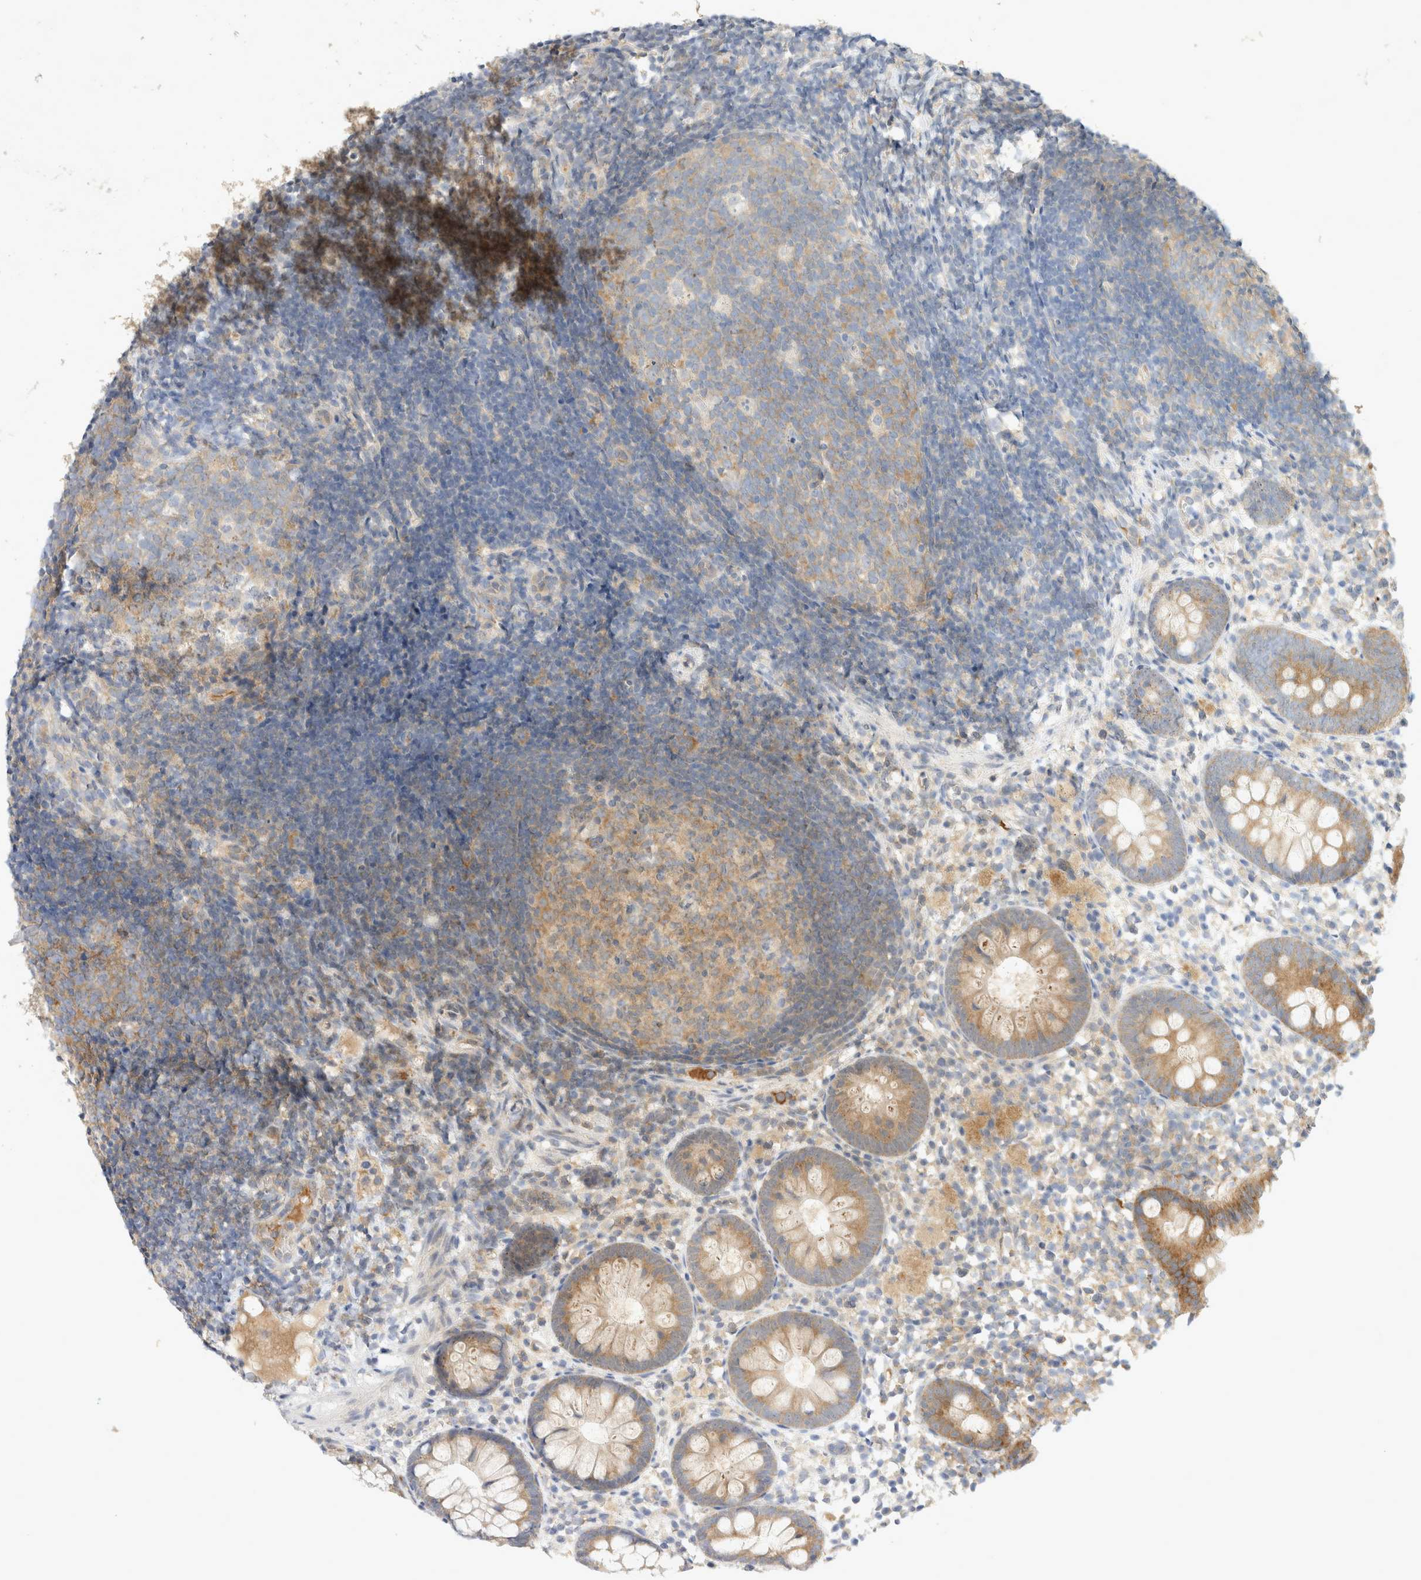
{"staining": {"intensity": "moderate", "quantity": ">75%", "location": "cytoplasmic/membranous"}, "tissue": "appendix", "cell_type": "Glandular cells", "image_type": "normal", "snomed": [{"axis": "morphology", "description": "Normal tissue, NOS"}, {"axis": "topography", "description": "Appendix"}], "caption": "Immunohistochemistry (IHC) micrograph of benign appendix: human appendix stained using IHC reveals medium levels of moderate protein expression localized specifically in the cytoplasmic/membranous of glandular cells, appearing as a cytoplasmic/membranous brown color.", "gene": "EIF4G3", "patient": {"sex": "female", "age": 20}}